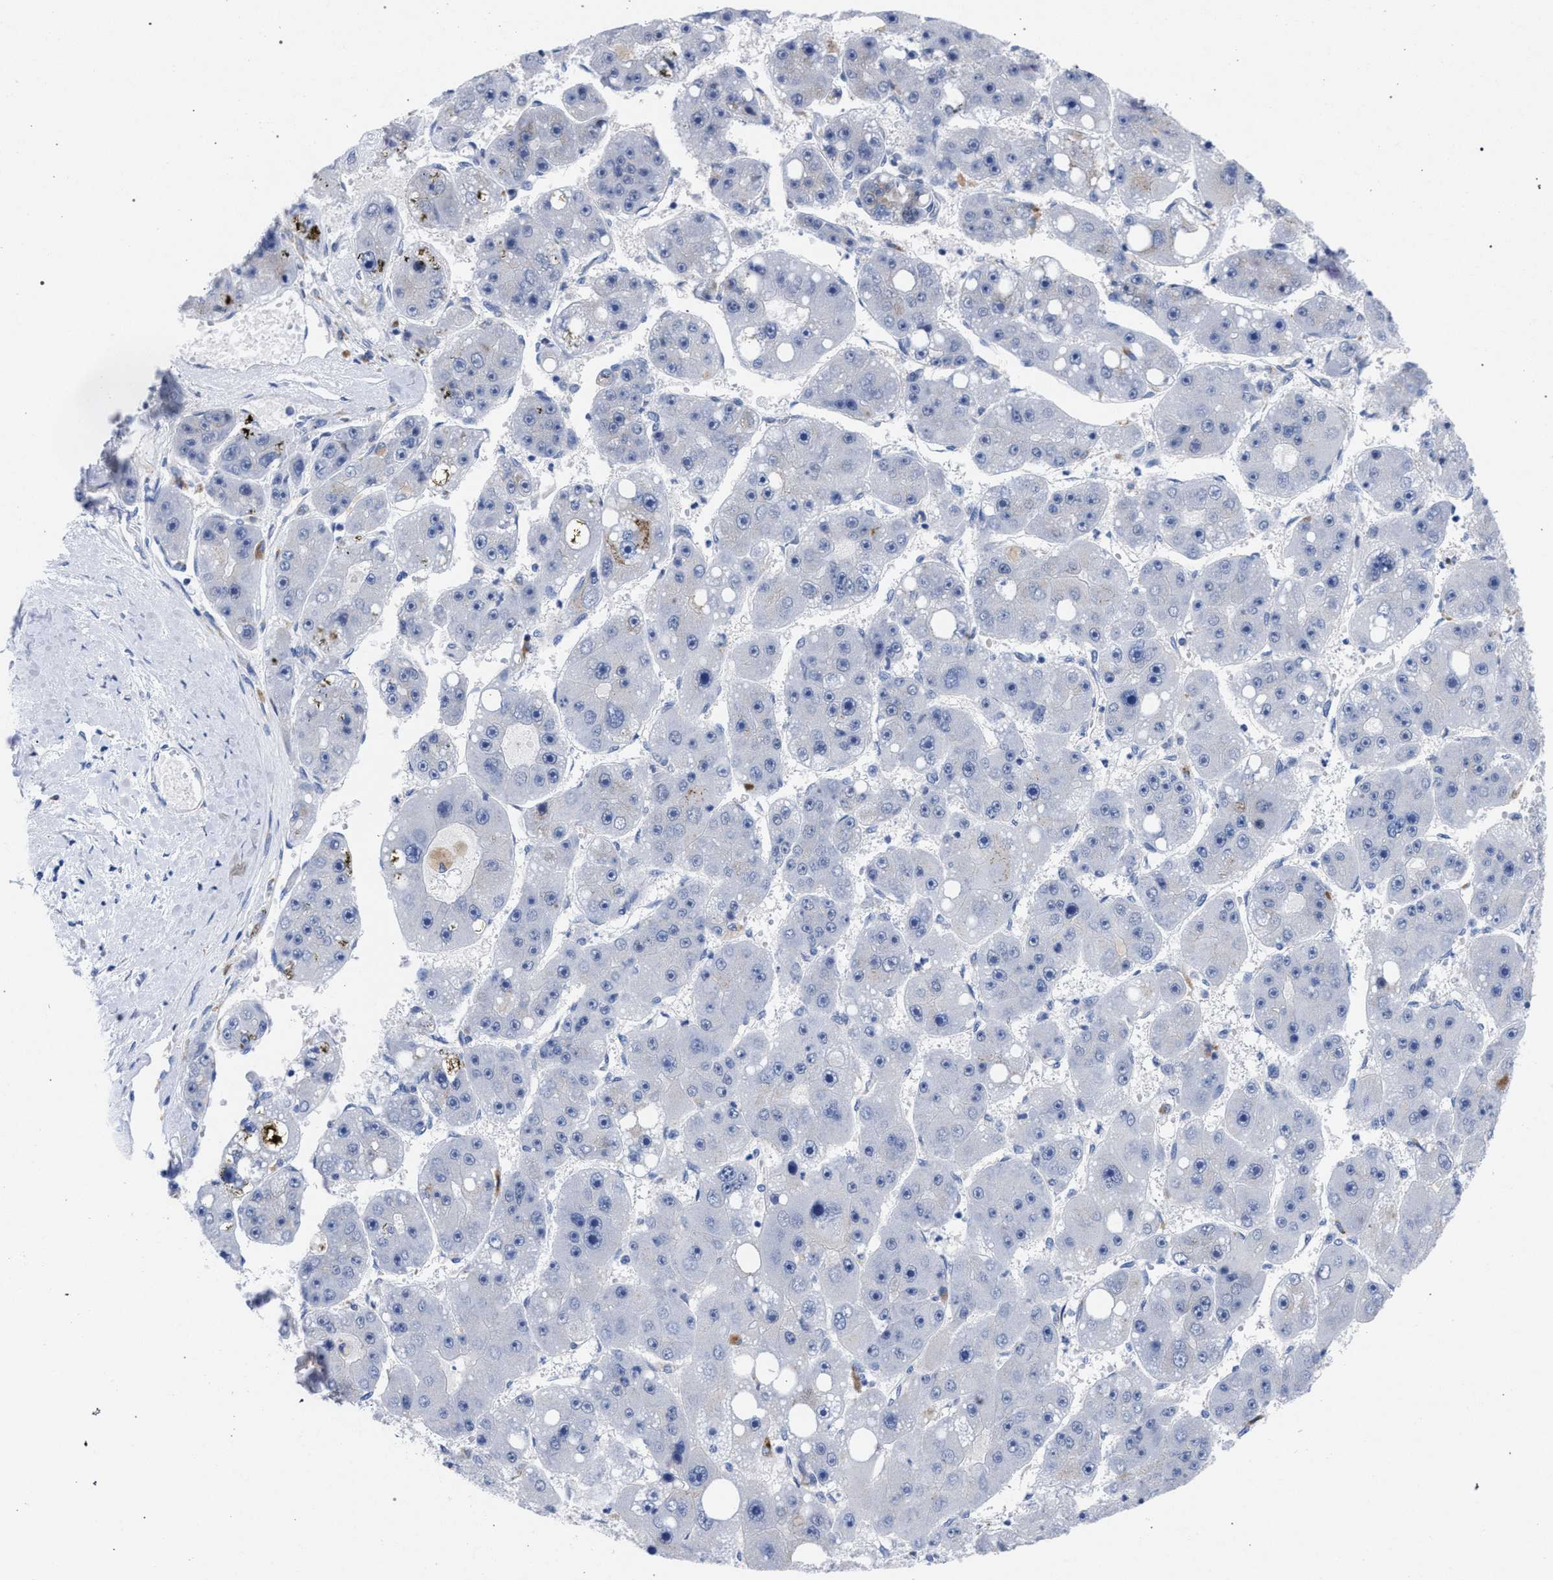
{"staining": {"intensity": "negative", "quantity": "none", "location": "none"}, "tissue": "liver cancer", "cell_type": "Tumor cells", "image_type": "cancer", "snomed": [{"axis": "morphology", "description": "Carcinoma, Hepatocellular, NOS"}, {"axis": "topography", "description": "Liver"}], "caption": "Immunohistochemistry (IHC) histopathology image of neoplastic tissue: human hepatocellular carcinoma (liver) stained with DAB (3,3'-diaminobenzidine) exhibits no significant protein staining in tumor cells.", "gene": "GOLGA2", "patient": {"sex": "female", "age": 61}}